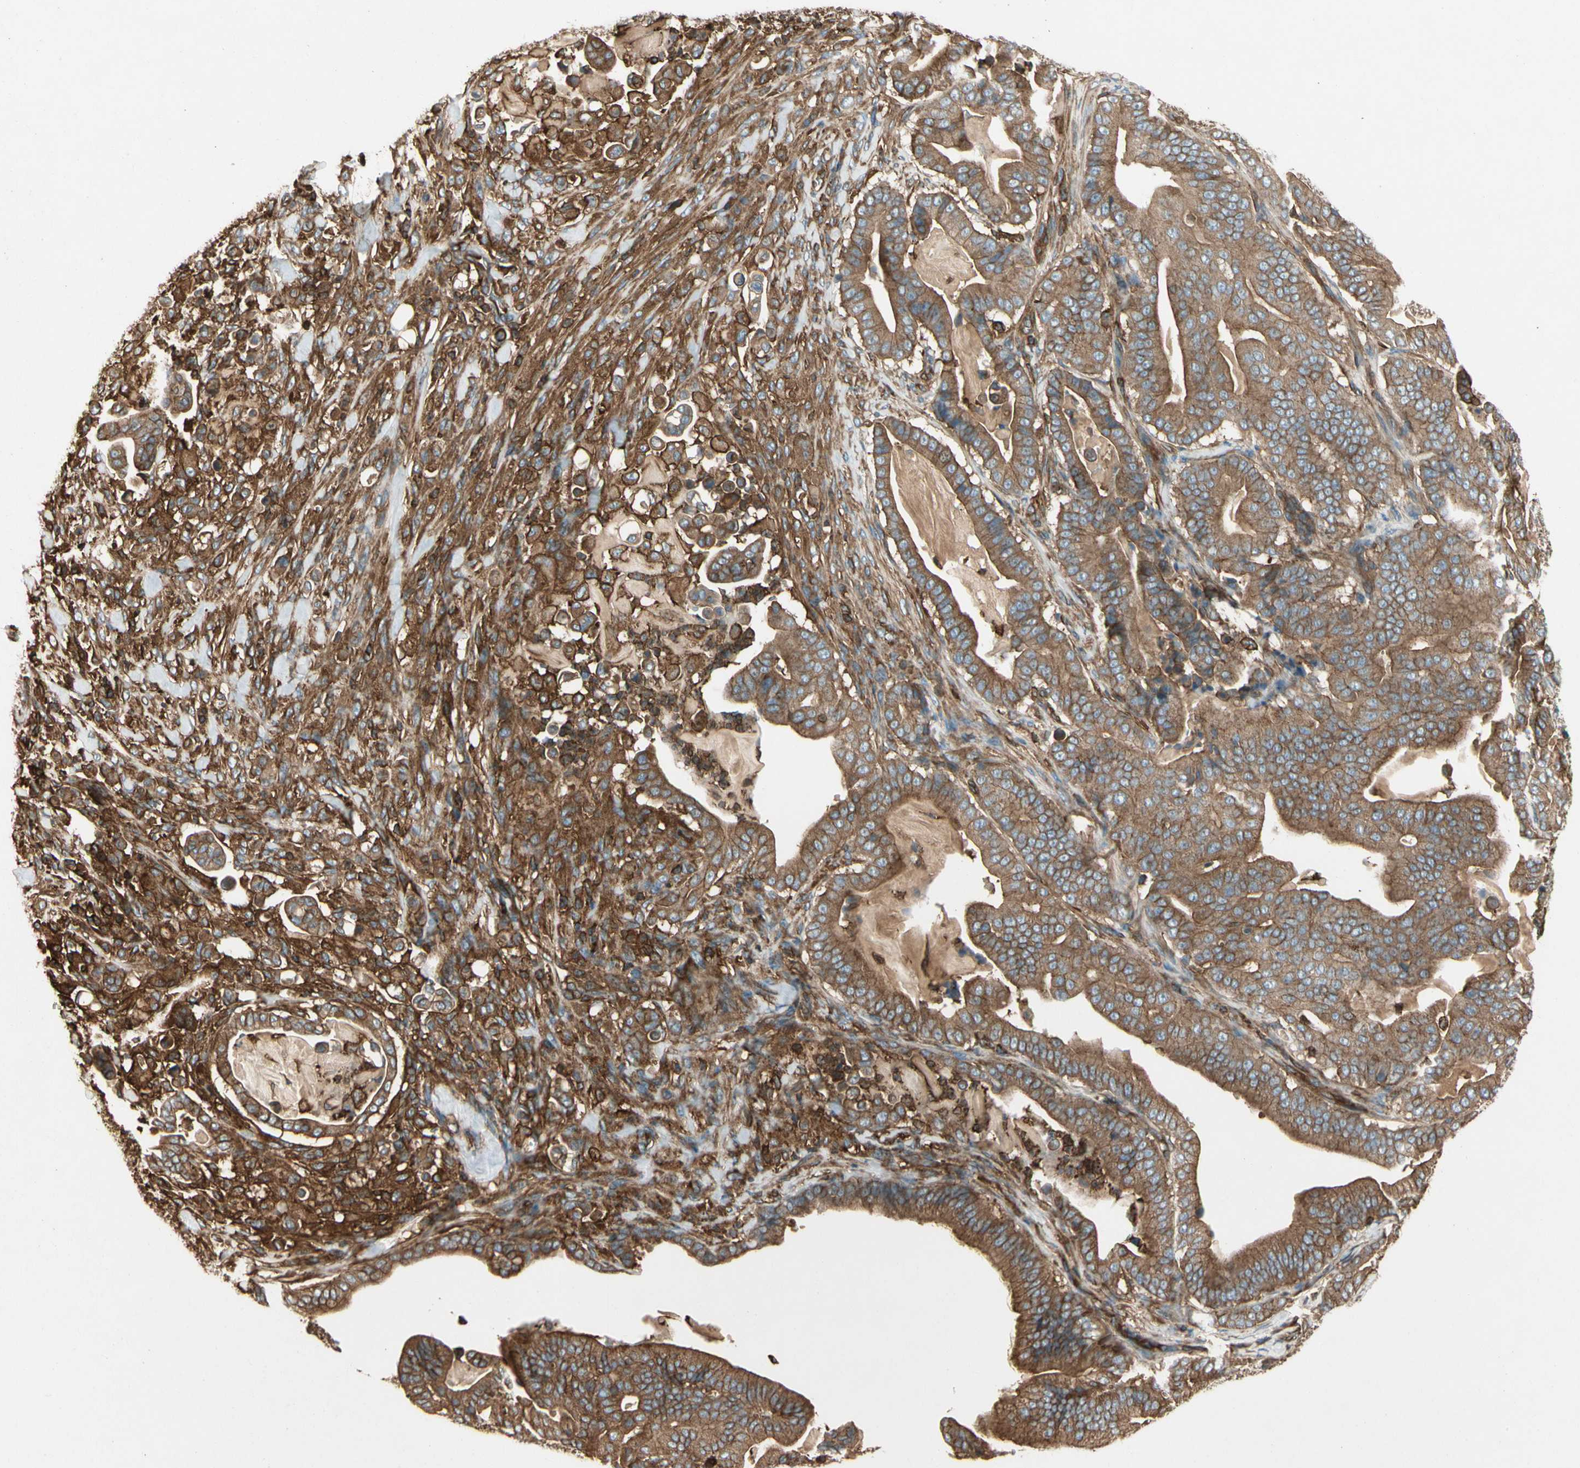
{"staining": {"intensity": "strong", "quantity": ">75%", "location": "cytoplasmic/membranous"}, "tissue": "pancreatic cancer", "cell_type": "Tumor cells", "image_type": "cancer", "snomed": [{"axis": "morphology", "description": "Adenocarcinoma, NOS"}, {"axis": "topography", "description": "Pancreas"}], "caption": "Adenocarcinoma (pancreatic) stained for a protein displays strong cytoplasmic/membranous positivity in tumor cells.", "gene": "ARPC2", "patient": {"sex": "male", "age": 63}}